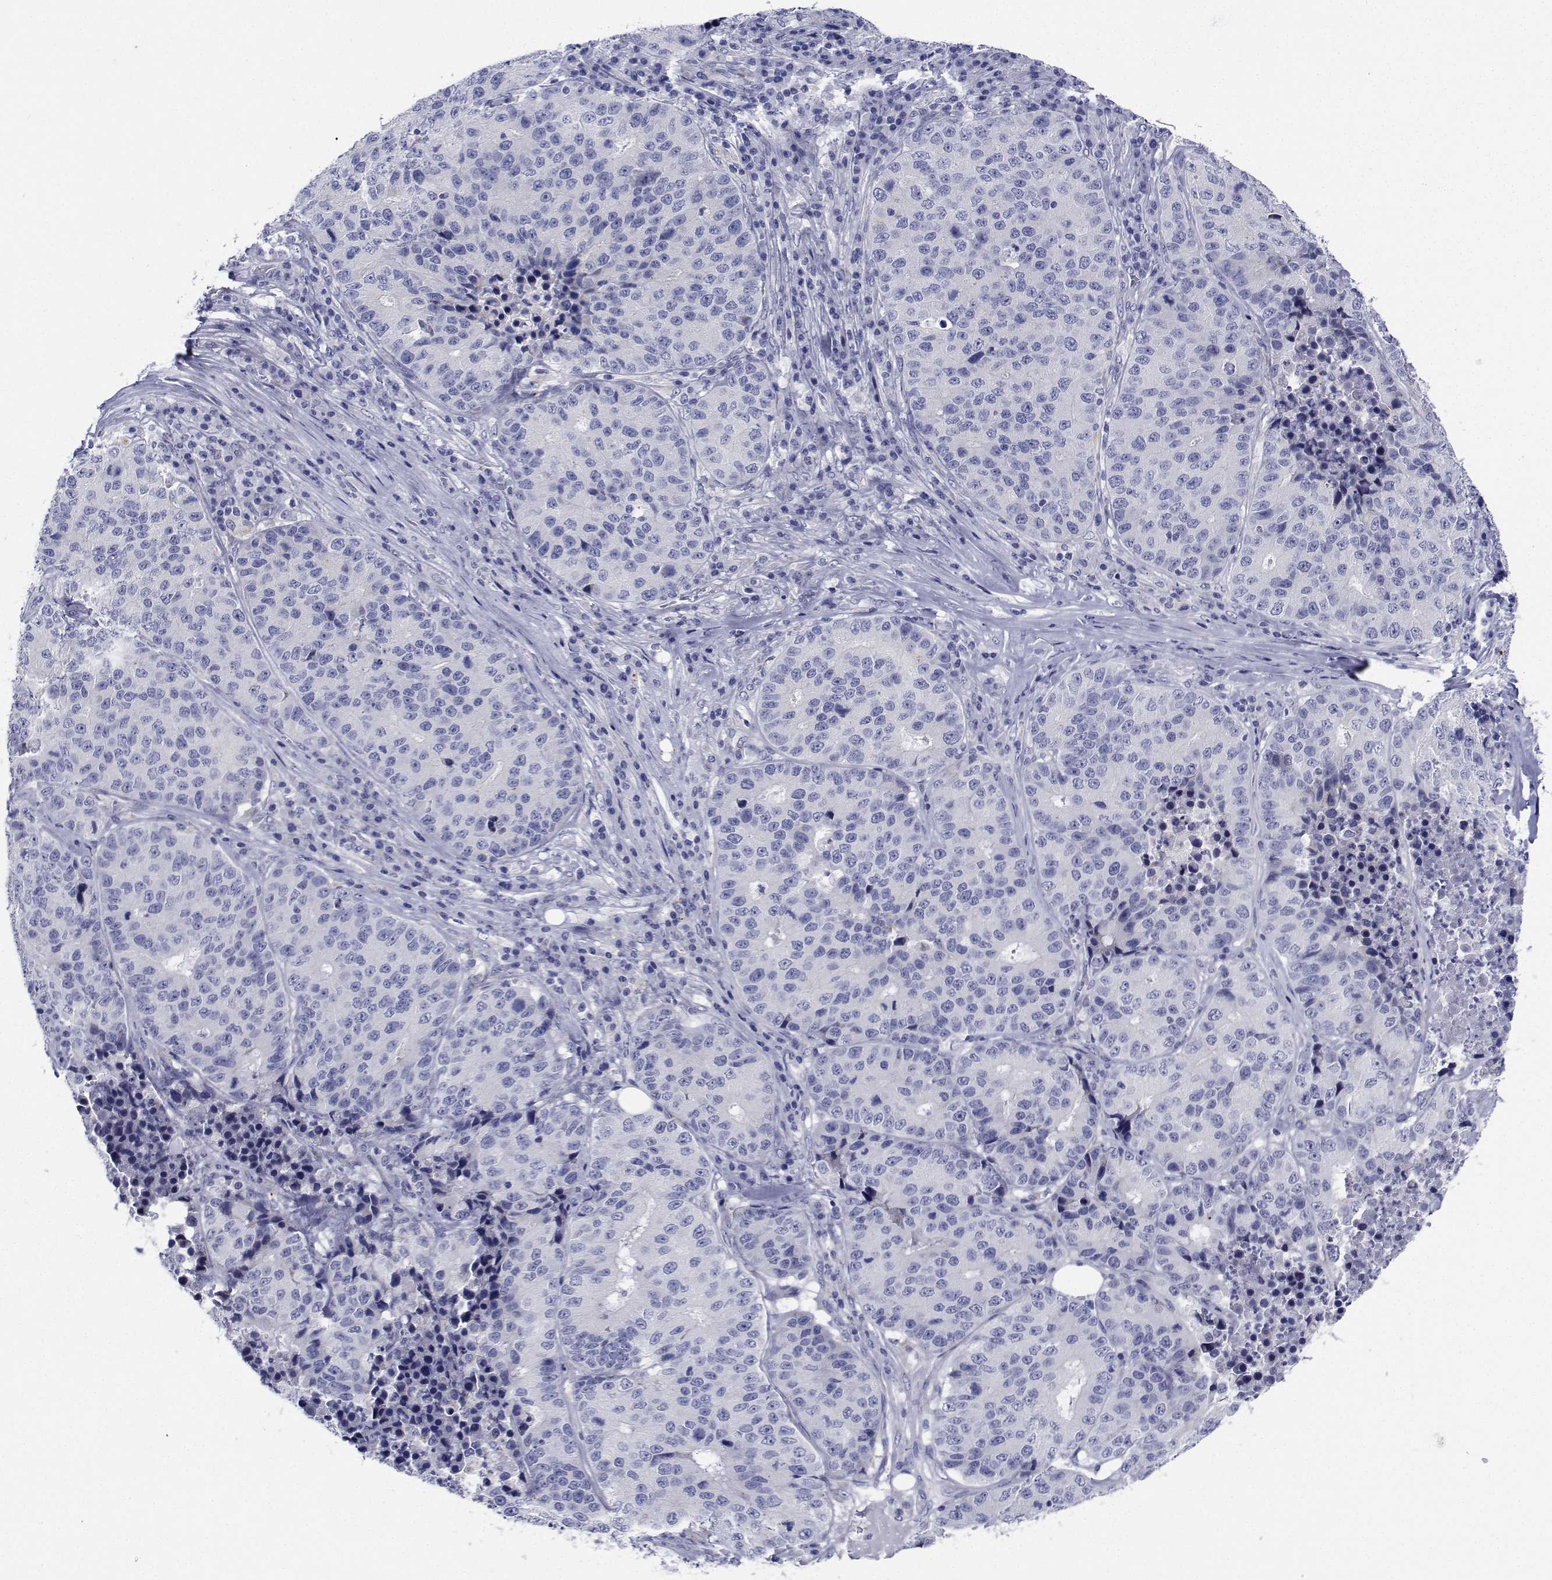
{"staining": {"intensity": "negative", "quantity": "none", "location": "none"}, "tissue": "stomach cancer", "cell_type": "Tumor cells", "image_type": "cancer", "snomed": [{"axis": "morphology", "description": "Adenocarcinoma, NOS"}, {"axis": "topography", "description": "Stomach"}], "caption": "IHC of human adenocarcinoma (stomach) reveals no expression in tumor cells. (Stains: DAB (3,3'-diaminobenzidine) immunohistochemistry (IHC) with hematoxylin counter stain, Microscopy: brightfield microscopy at high magnification).", "gene": "CDHR3", "patient": {"sex": "male", "age": 71}}